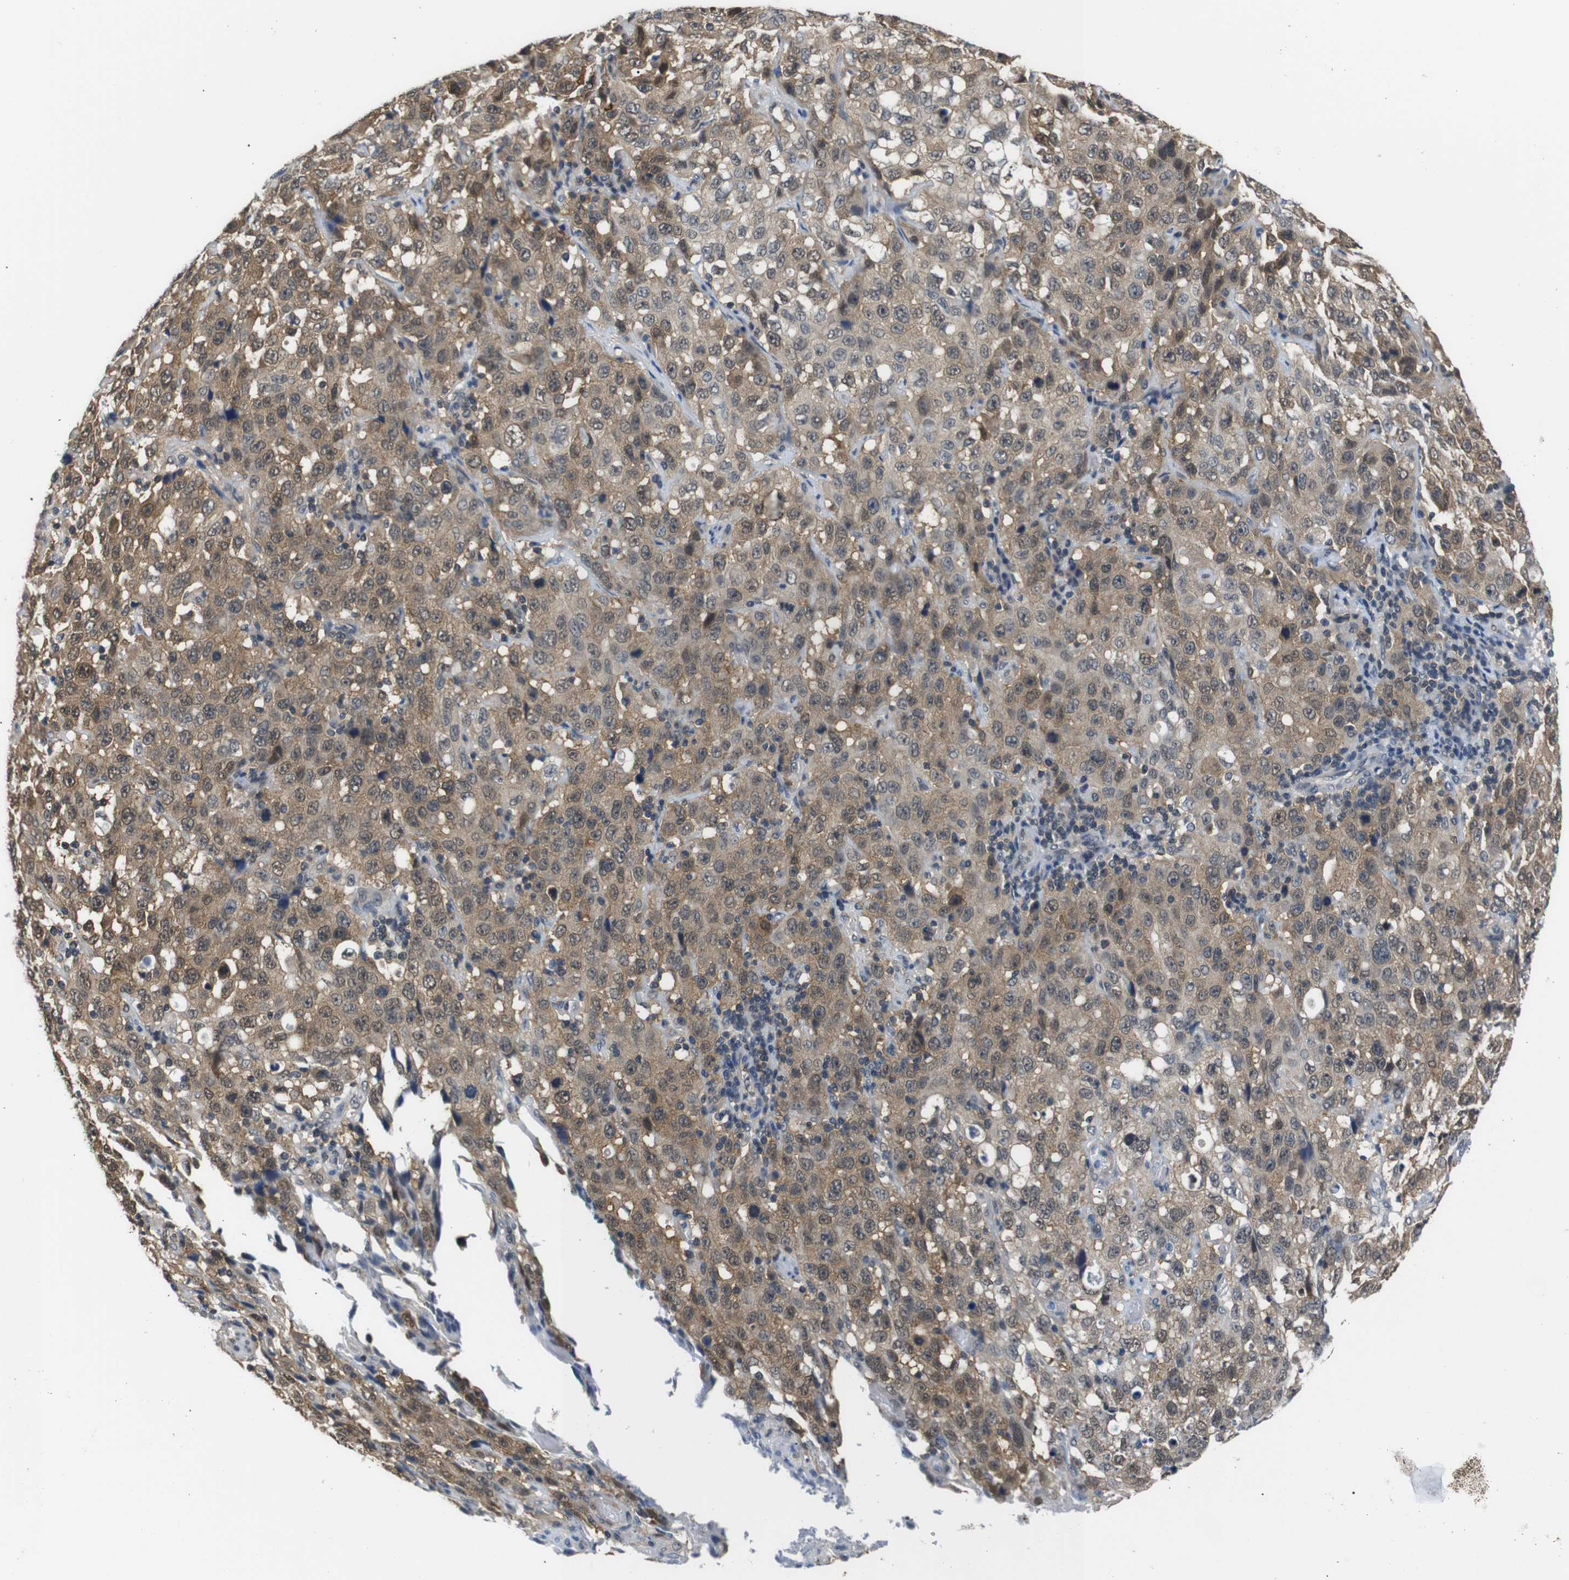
{"staining": {"intensity": "moderate", "quantity": ">75%", "location": "cytoplasmic/membranous"}, "tissue": "stomach cancer", "cell_type": "Tumor cells", "image_type": "cancer", "snomed": [{"axis": "morphology", "description": "Normal tissue, NOS"}, {"axis": "morphology", "description": "Adenocarcinoma, NOS"}, {"axis": "topography", "description": "Stomach"}], "caption": "A medium amount of moderate cytoplasmic/membranous positivity is appreciated in approximately >75% of tumor cells in stomach cancer tissue. (DAB = brown stain, brightfield microscopy at high magnification).", "gene": "UBXN1", "patient": {"sex": "male", "age": 48}}